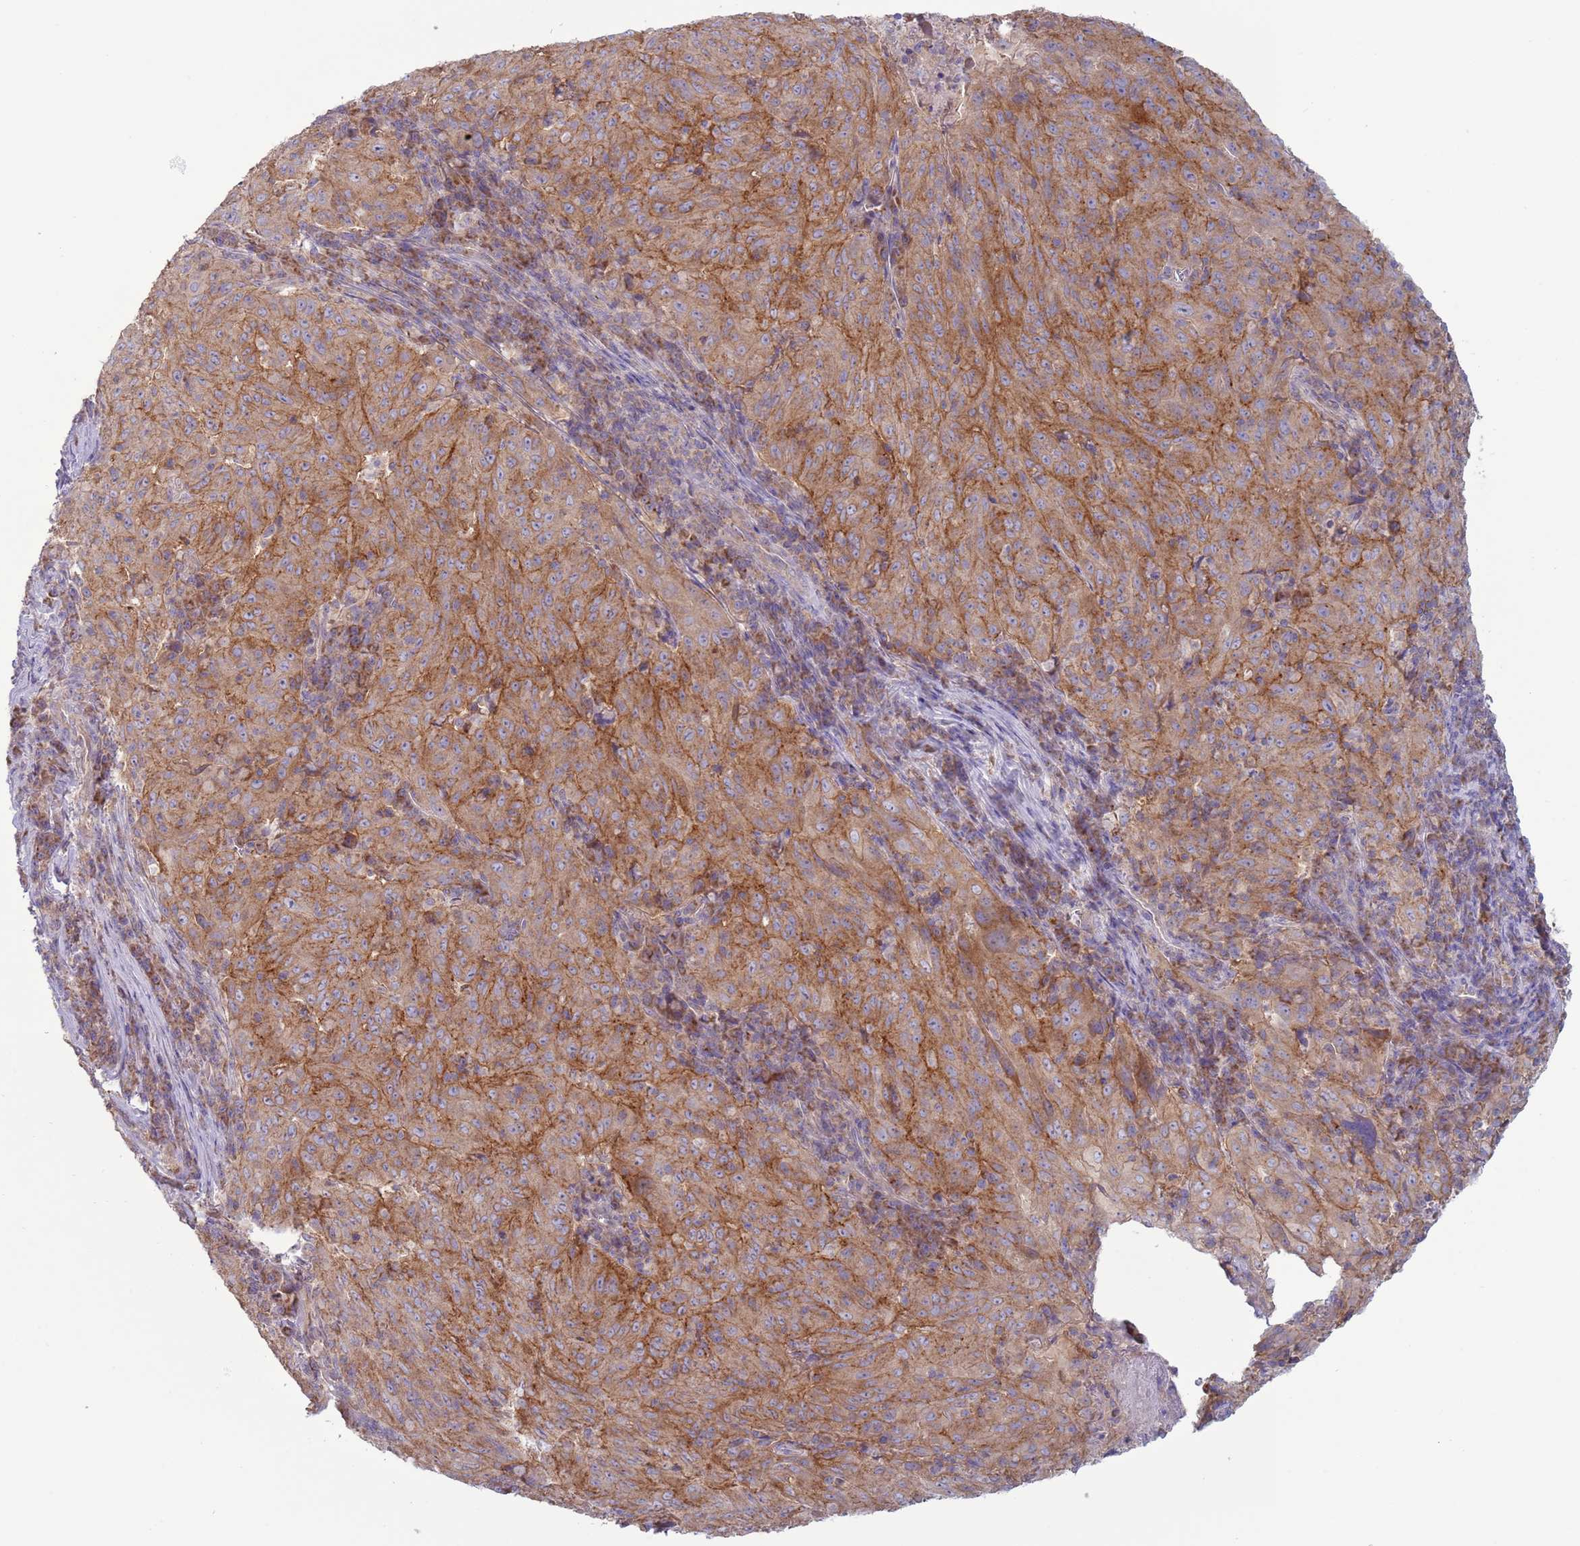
{"staining": {"intensity": "moderate", "quantity": "<25%", "location": "cytoplasmic/membranous"}, "tissue": "pancreatic cancer", "cell_type": "Tumor cells", "image_type": "cancer", "snomed": [{"axis": "morphology", "description": "Adenocarcinoma, NOS"}, {"axis": "topography", "description": "Pancreas"}], "caption": "A histopathology image showing moderate cytoplasmic/membranous staining in about <25% of tumor cells in adenocarcinoma (pancreatic), as visualized by brown immunohistochemical staining.", "gene": "UQCRQ", "patient": {"sex": "male", "age": 63}}